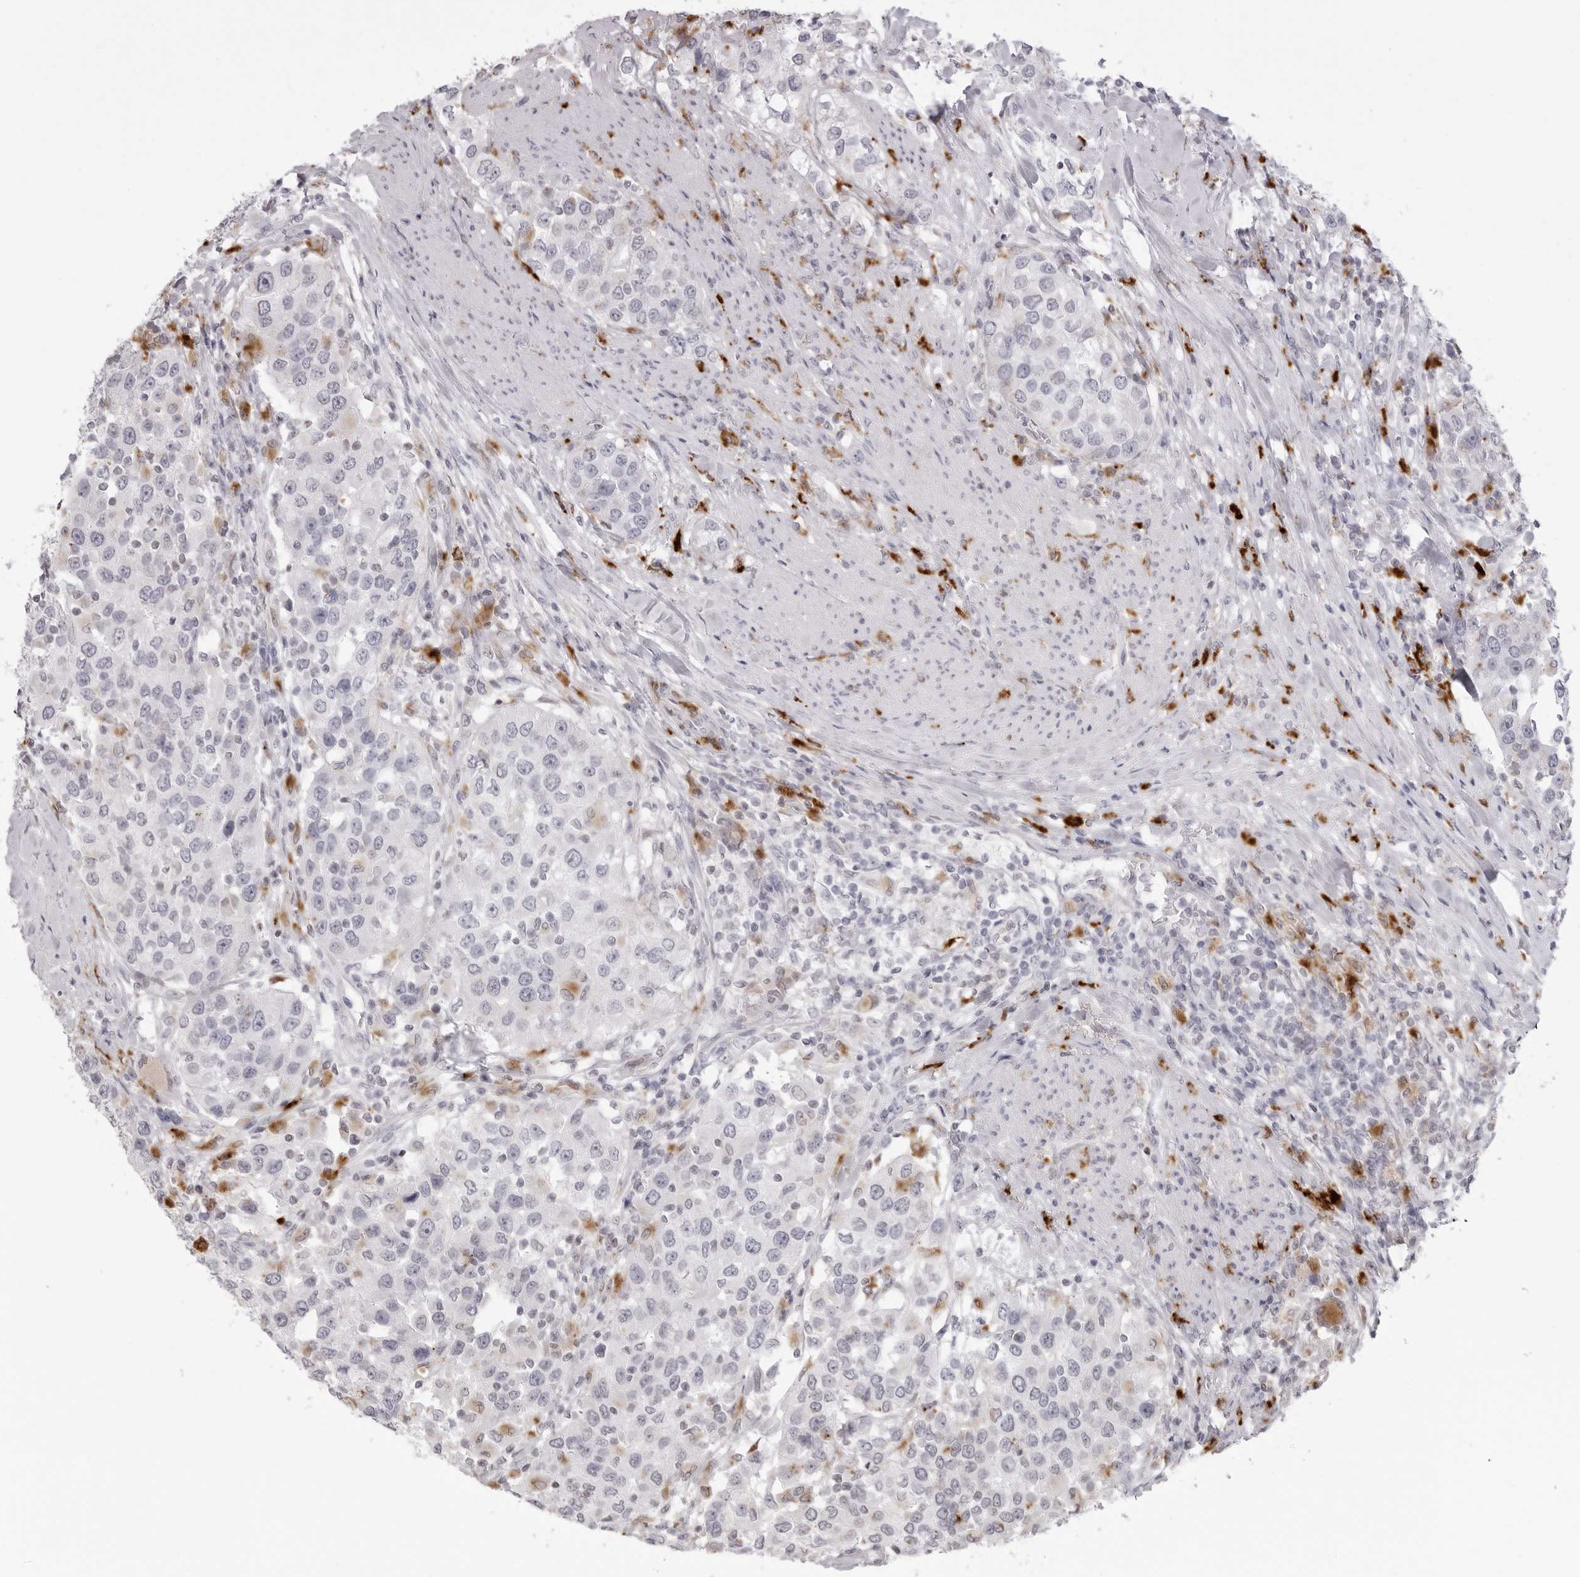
{"staining": {"intensity": "negative", "quantity": "none", "location": "none"}, "tissue": "urothelial cancer", "cell_type": "Tumor cells", "image_type": "cancer", "snomed": [{"axis": "morphology", "description": "Urothelial carcinoma, High grade"}, {"axis": "topography", "description": "Urinary bladder"}], "caption": "The image demonstrates no staining of tumor cells in urothelial cancer. (IHC, brightfield microscopy, high magnification).", "gene": "IL25", "patient": {"sex": "female", "age": 80}}